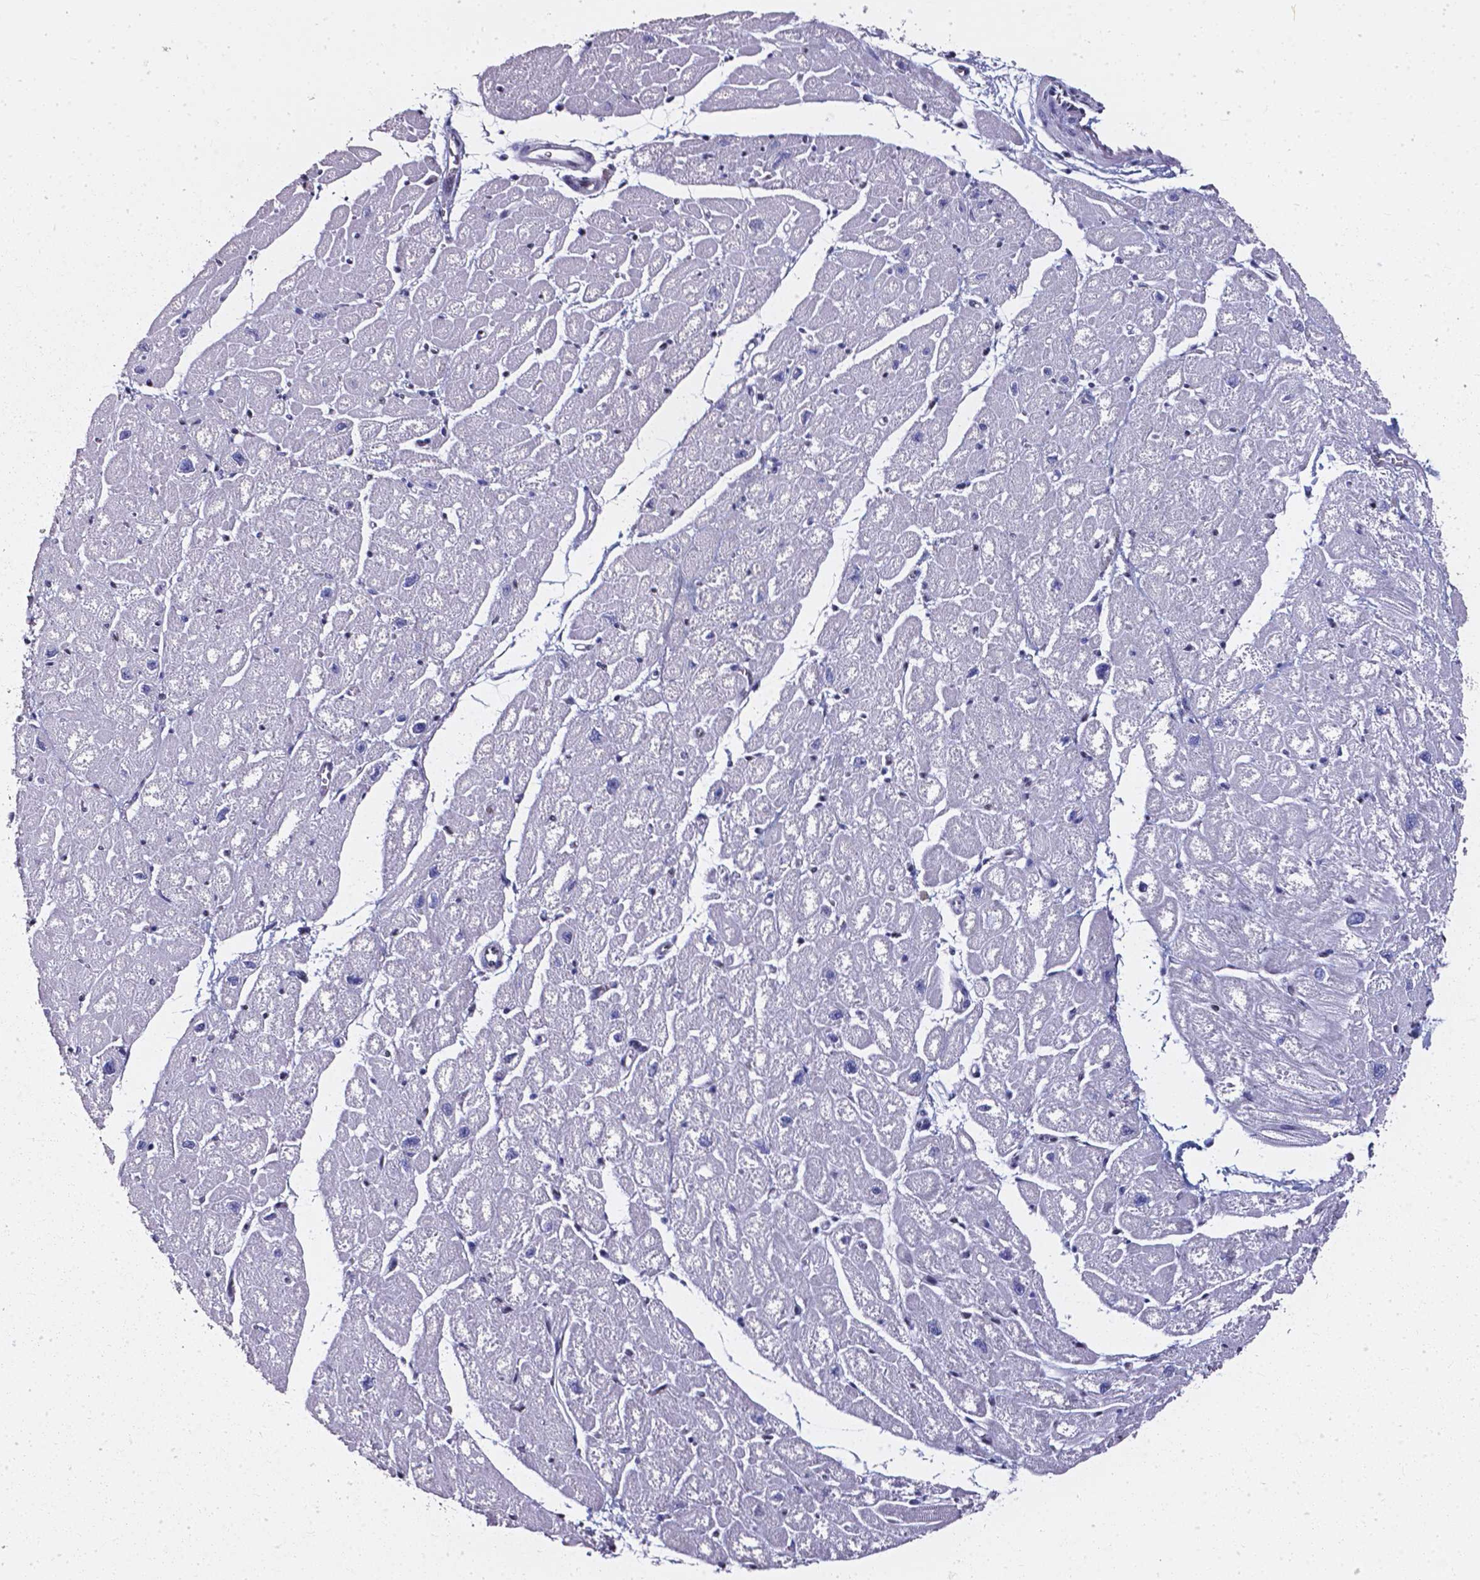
{"staining": {"intensity": "negative", "quantity": "none", "location": "none"}, "tissue": "heart muscle", "cell_type": "Cardiomyocytes", "image_type": "normal", "snomed": [{"axis": "morphology", "description": "Normal tissue, NOS"}, {"axis": "topography", "description": "Heart"}], "caption": "Human heart muscle stained for a protein using immunohistochemistry (IHC) reveals no expression in cardiomyocytes.", "gene": "AKR1B10", "patient": {"sex": "male", "age": 61}}